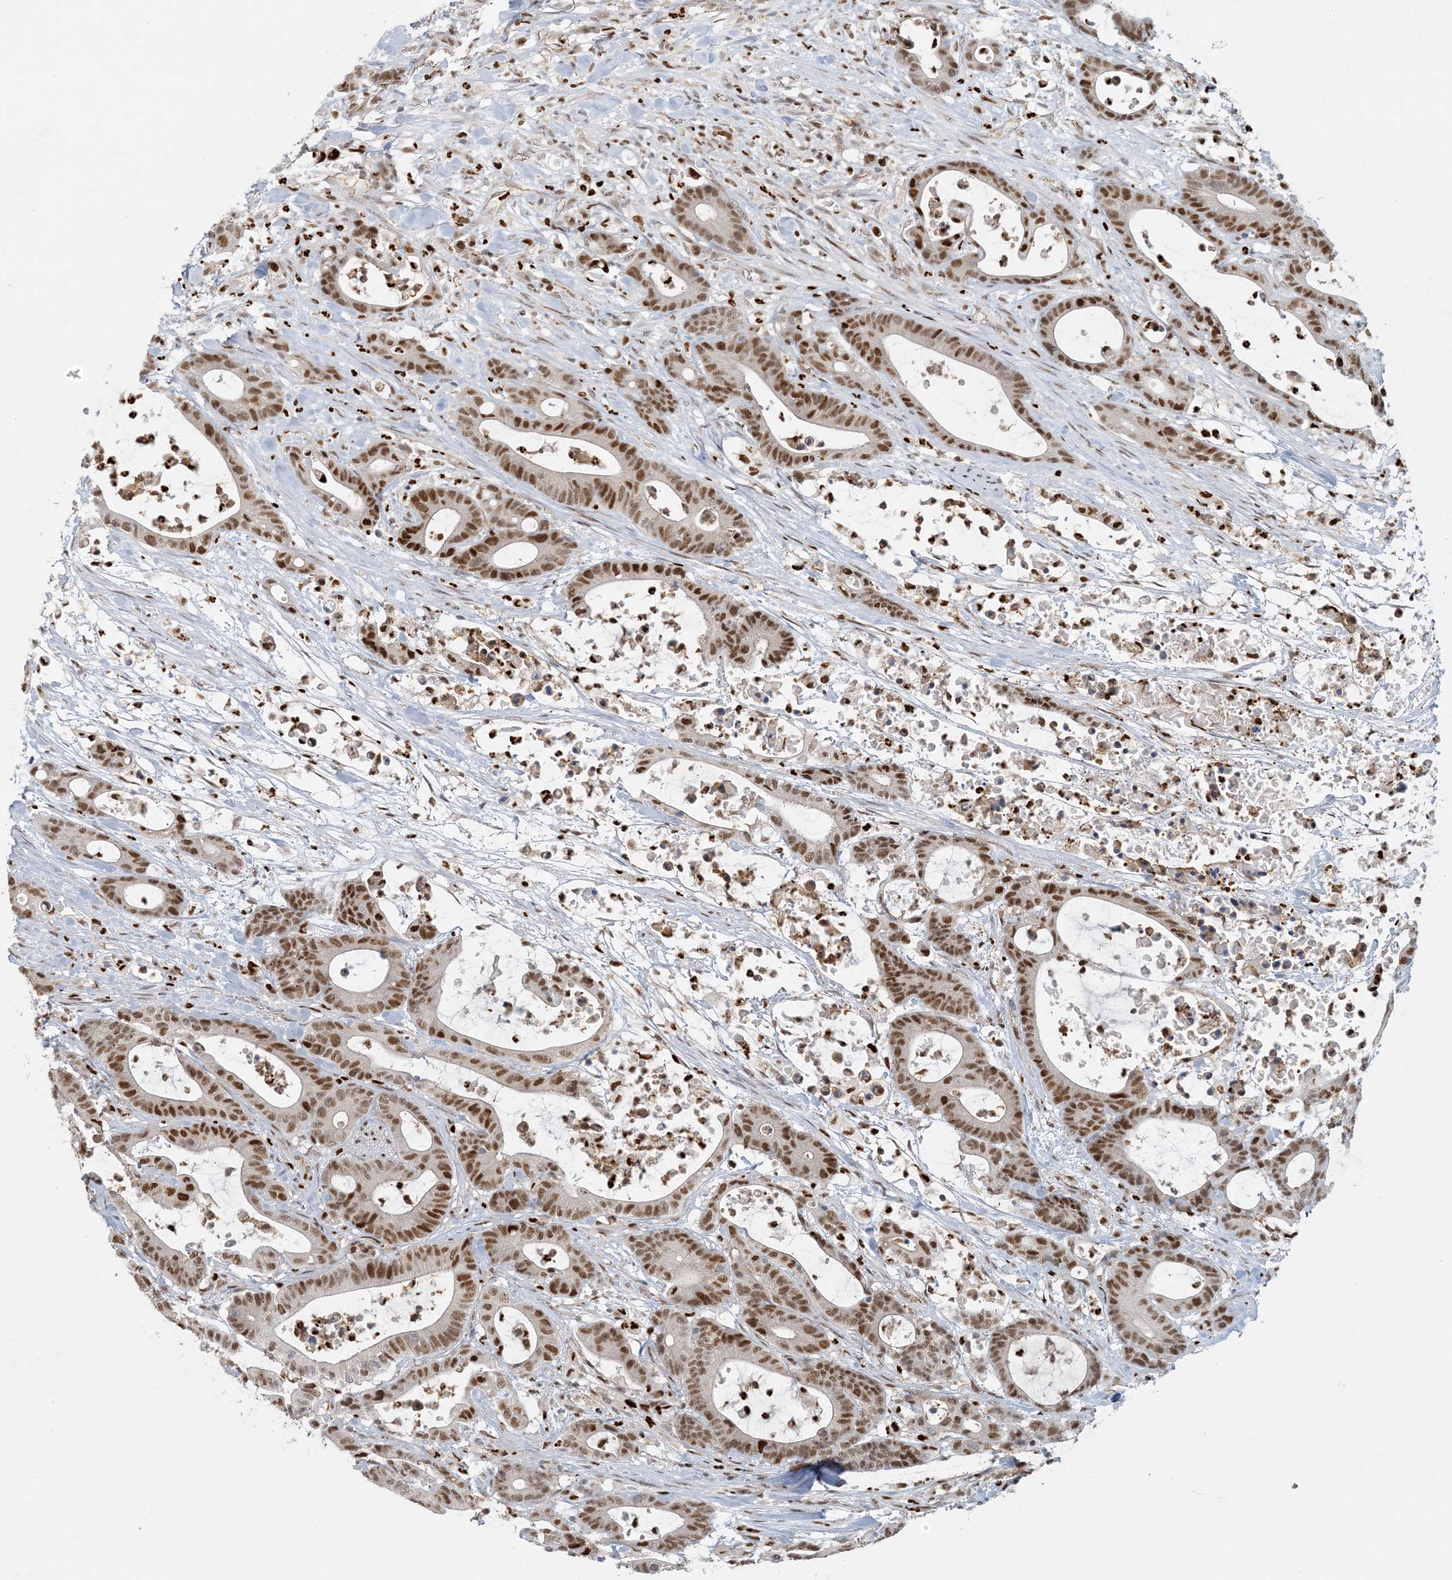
{"staining": {"intensity": "moderate", "quantity": ">75%", "location": "nuclear"}, "tissue": "colorectal cancer", "cell_type": "Tumor cells", "image_type": "cancer", "snomed": [{"axis": "morphology", "description": "Adenocarcinoma, NOS"}, {"axis": "topography", "description": "Colon"}], "caption": "IHC photomicrograph of neoplastic tissue: adenocarcinoma (colorectal) stained using immunohistochemistry demonstrates medium levels of moderate protein expression localized specifically in the nuclear of tumor cells, appearing as a nuclear brown color.", "gene": "AK9", "patient": {"sex": "female", "age": 84}}